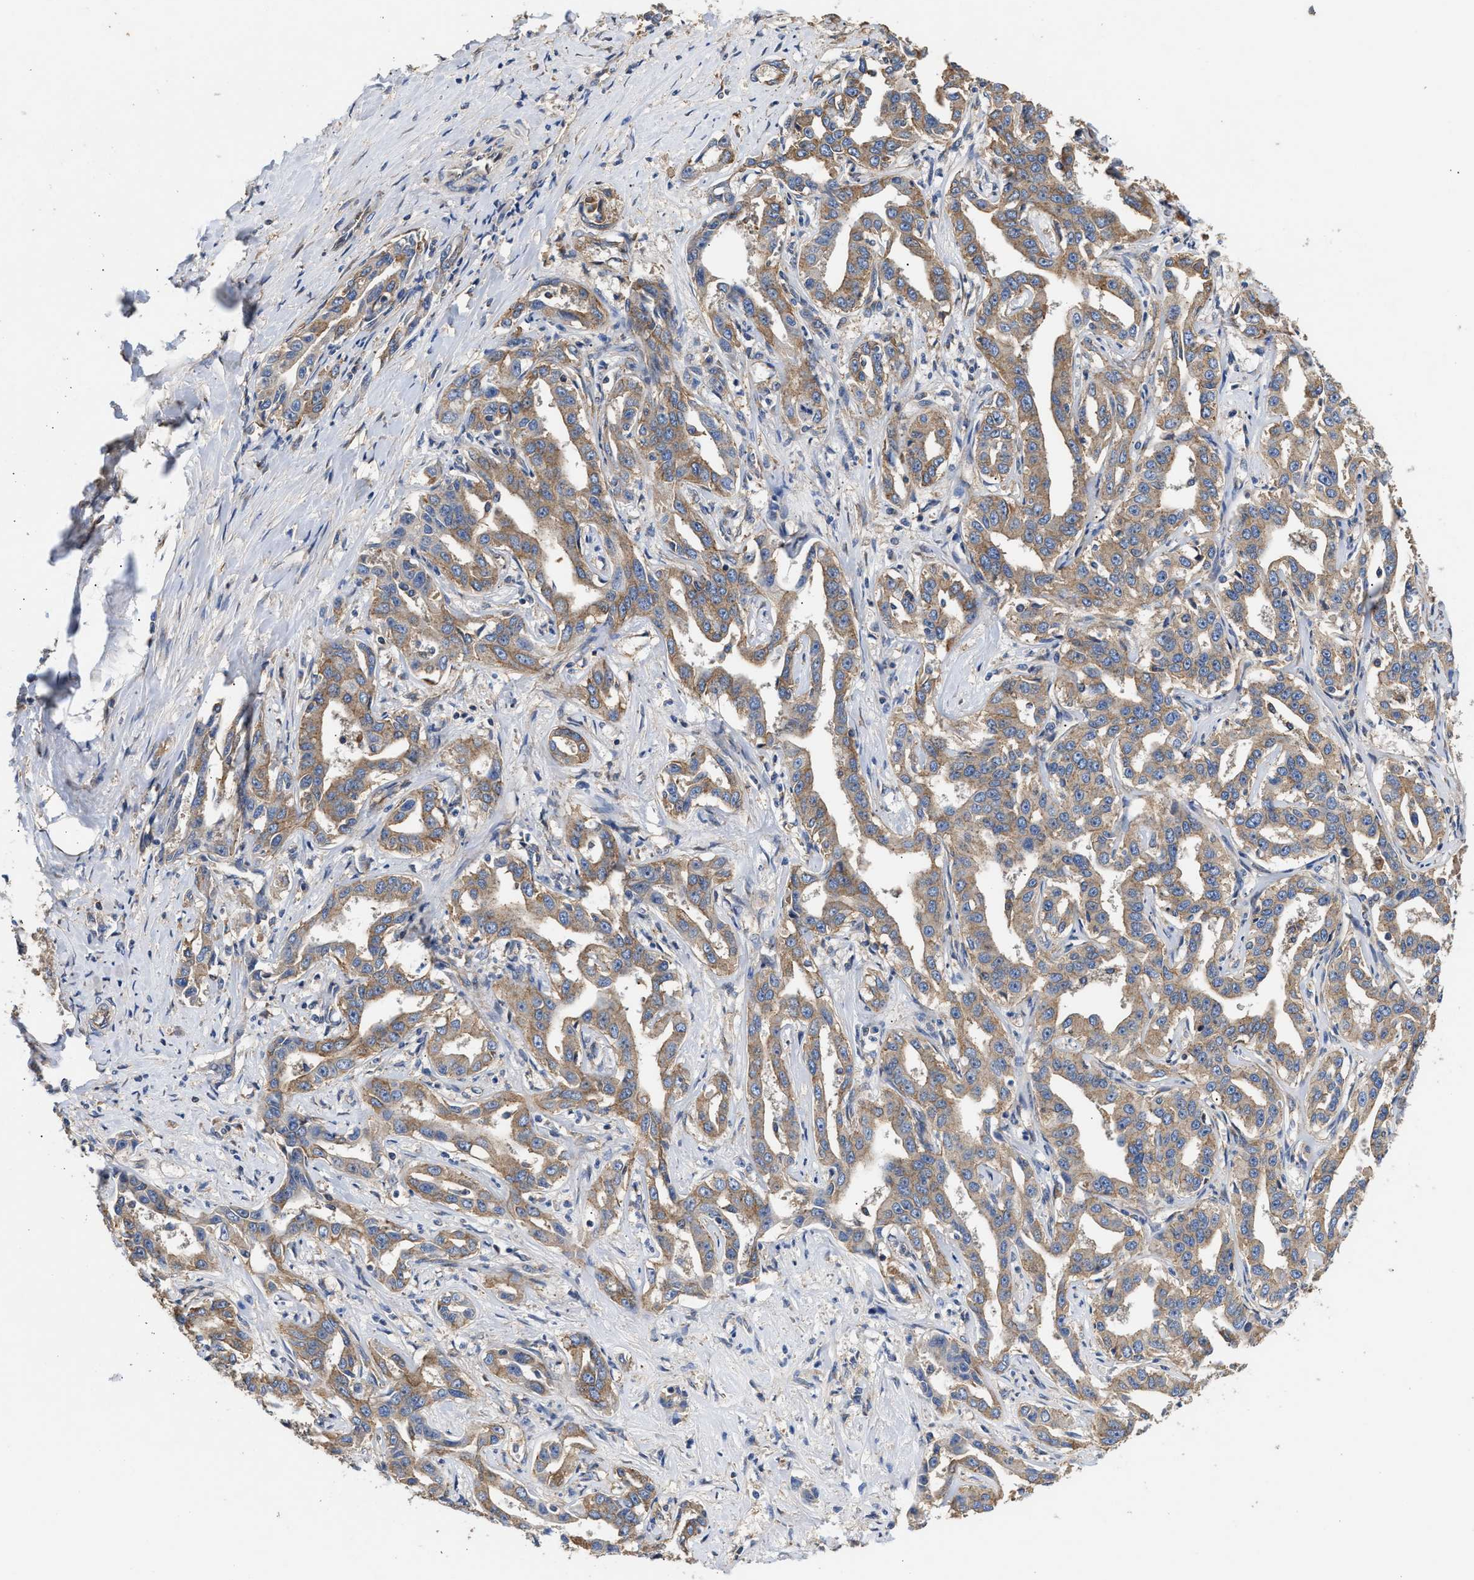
{"staining": {"intensity": "weak", "quantity": ">75%", "location": "cytoplasmic/membranous"}, "tissue": "liver cancer", "cell_type": "Tumor cells", "image_type": "cancer", "snomed": [{"axis": "morphology", "description": "Cholangiocarcinoma"}, {"axis": "topography", "description": "Liver"}], "caption": "Weak cytoplasmic/membranous protein expression is present in approximately >75% of tumor cells in liver cancer (cholangiocarcinoma).", "gene": "KLB", "patient": {"sex": "male", "age": 59}}